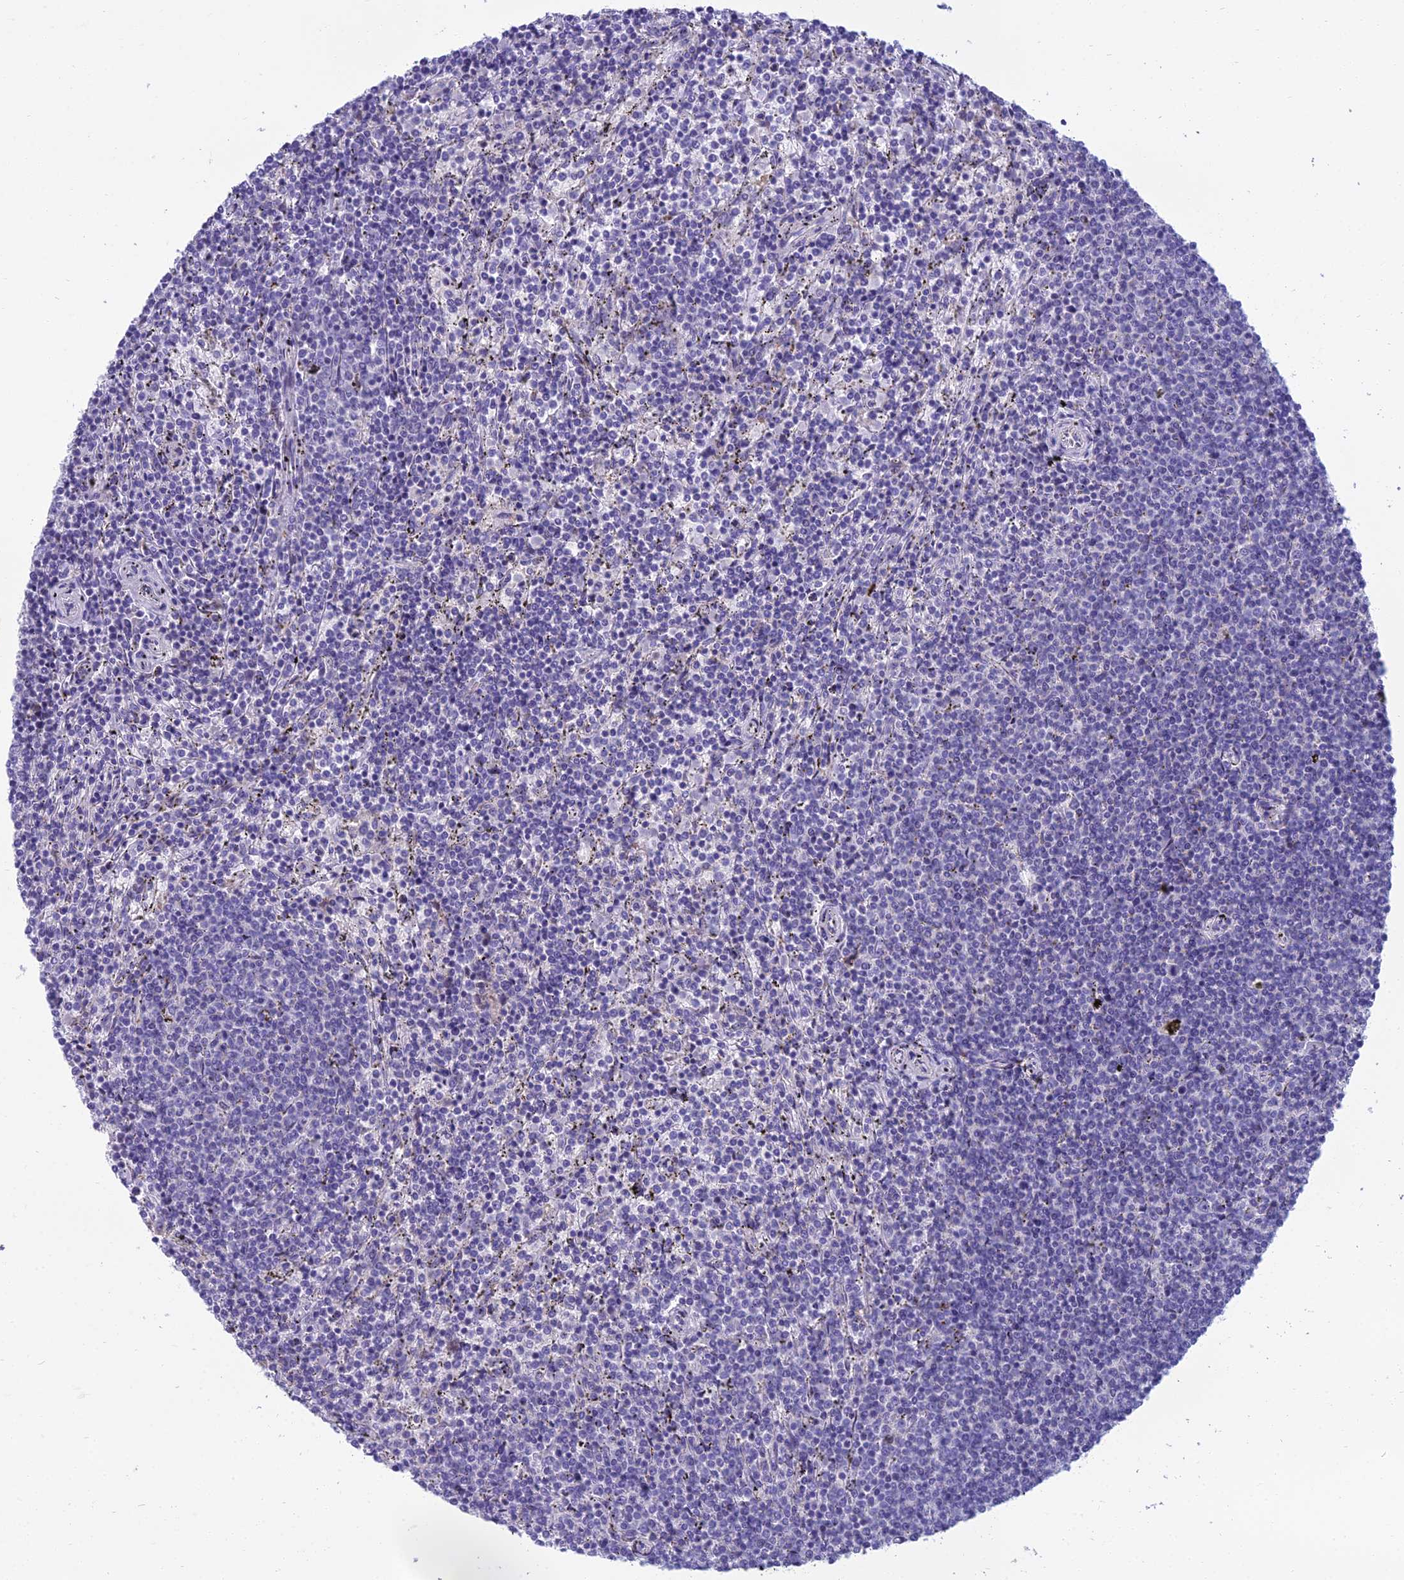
{"staining": {"intensity": "negative", "quantity": "none", "location": "none"}, "tissue": "lymphoma", "cell_type": "Tumor cells", "image_type": "cancer", "snomed": [{"axis": "morphology", "description": "Malignant lymphoma, non-Hodgkin's type, Low grade"}, {"axis": "topography", "description": "Spleen"}], "caption": "A high-resolution micrograph shows immunohistochemistry staining of low-grade malignant lymphoma, non-Hodgkin's type, which shows no significant positivity in tumor cells.", "gene": "SPTLC3", "patient": {"sex": "female", "age": 50}}